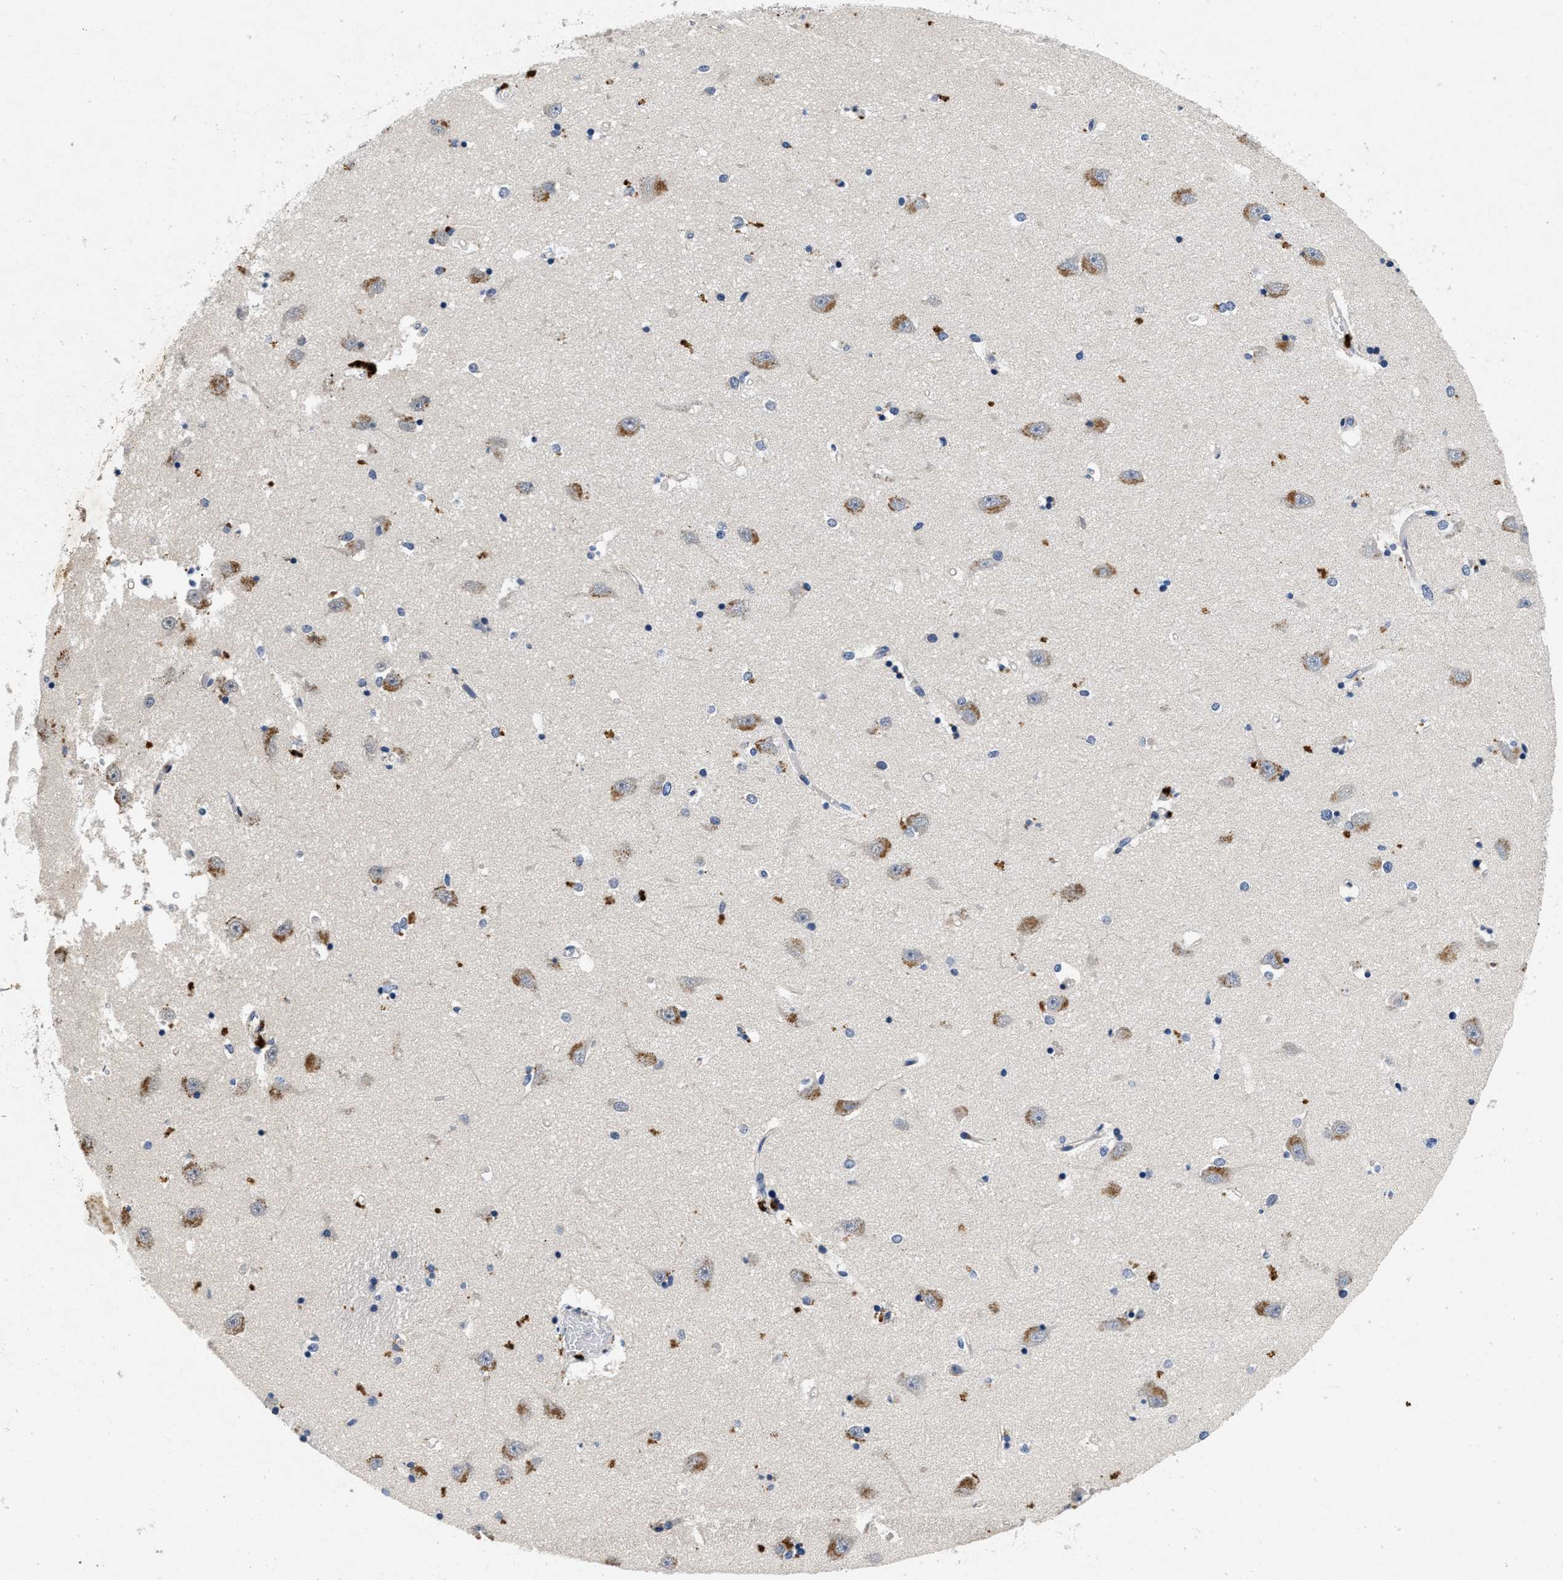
{"staining": {"intensity": "moderate", "quantity": "<25%", "location": "cytoplasmic/membranous"}, "tissue": "hippocampus", "cell_type": "Glial cells", "image_type": "normal", "snomed": [{"axis": "morphology", "description": "Normal tissue, NOS"}, {"axis": "topography", "description": "Hippocampus"}], "caption": "Immunohistochemistry of benign hippocampus demonstrates low levels of moderate cytoplasmic/membranous positivity in about <25% of glial cells. Using DAB (brown) and hematoxylin (blue) stains, captured at high magnification using brightfield microscopy.", "gene": "PDP1", "patient": {"sex": "male", "age": 45}}